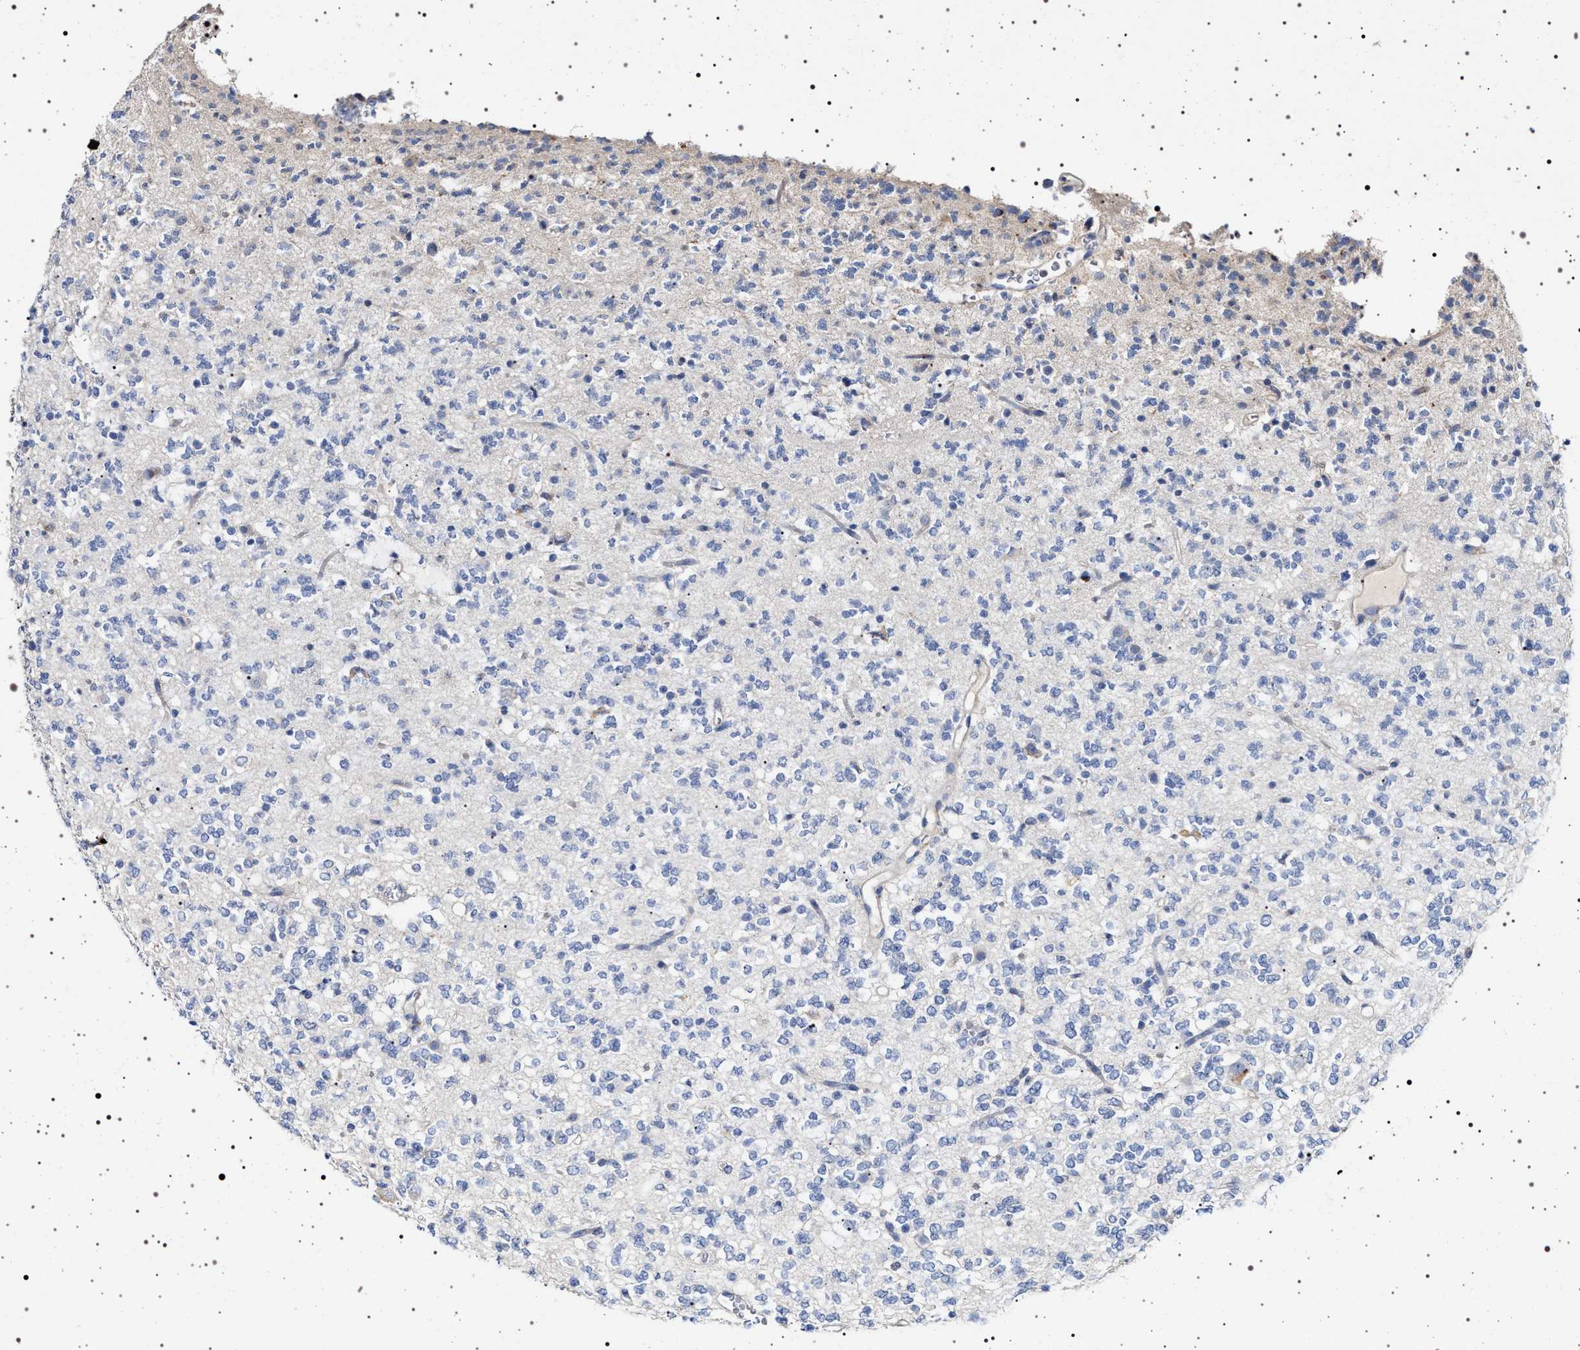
{"staining": {"intensity": "negative", "quantity": "none", "location": "none"}, "tissue": "glioma", "cell_type": "Tumor cells", "image_type": "cancer", "snomed": [{"axis": "morphology", "description": "Glioma, malignant, Low grade"}, {"axis": "topography", "description": "Brain"}], "caption": "The histopathology image reveals no significant positivity in tumor cells of malignant low-grade glioma.", "gene": "NAALADL2", "patient": {"sex": "male", "age": 38}}